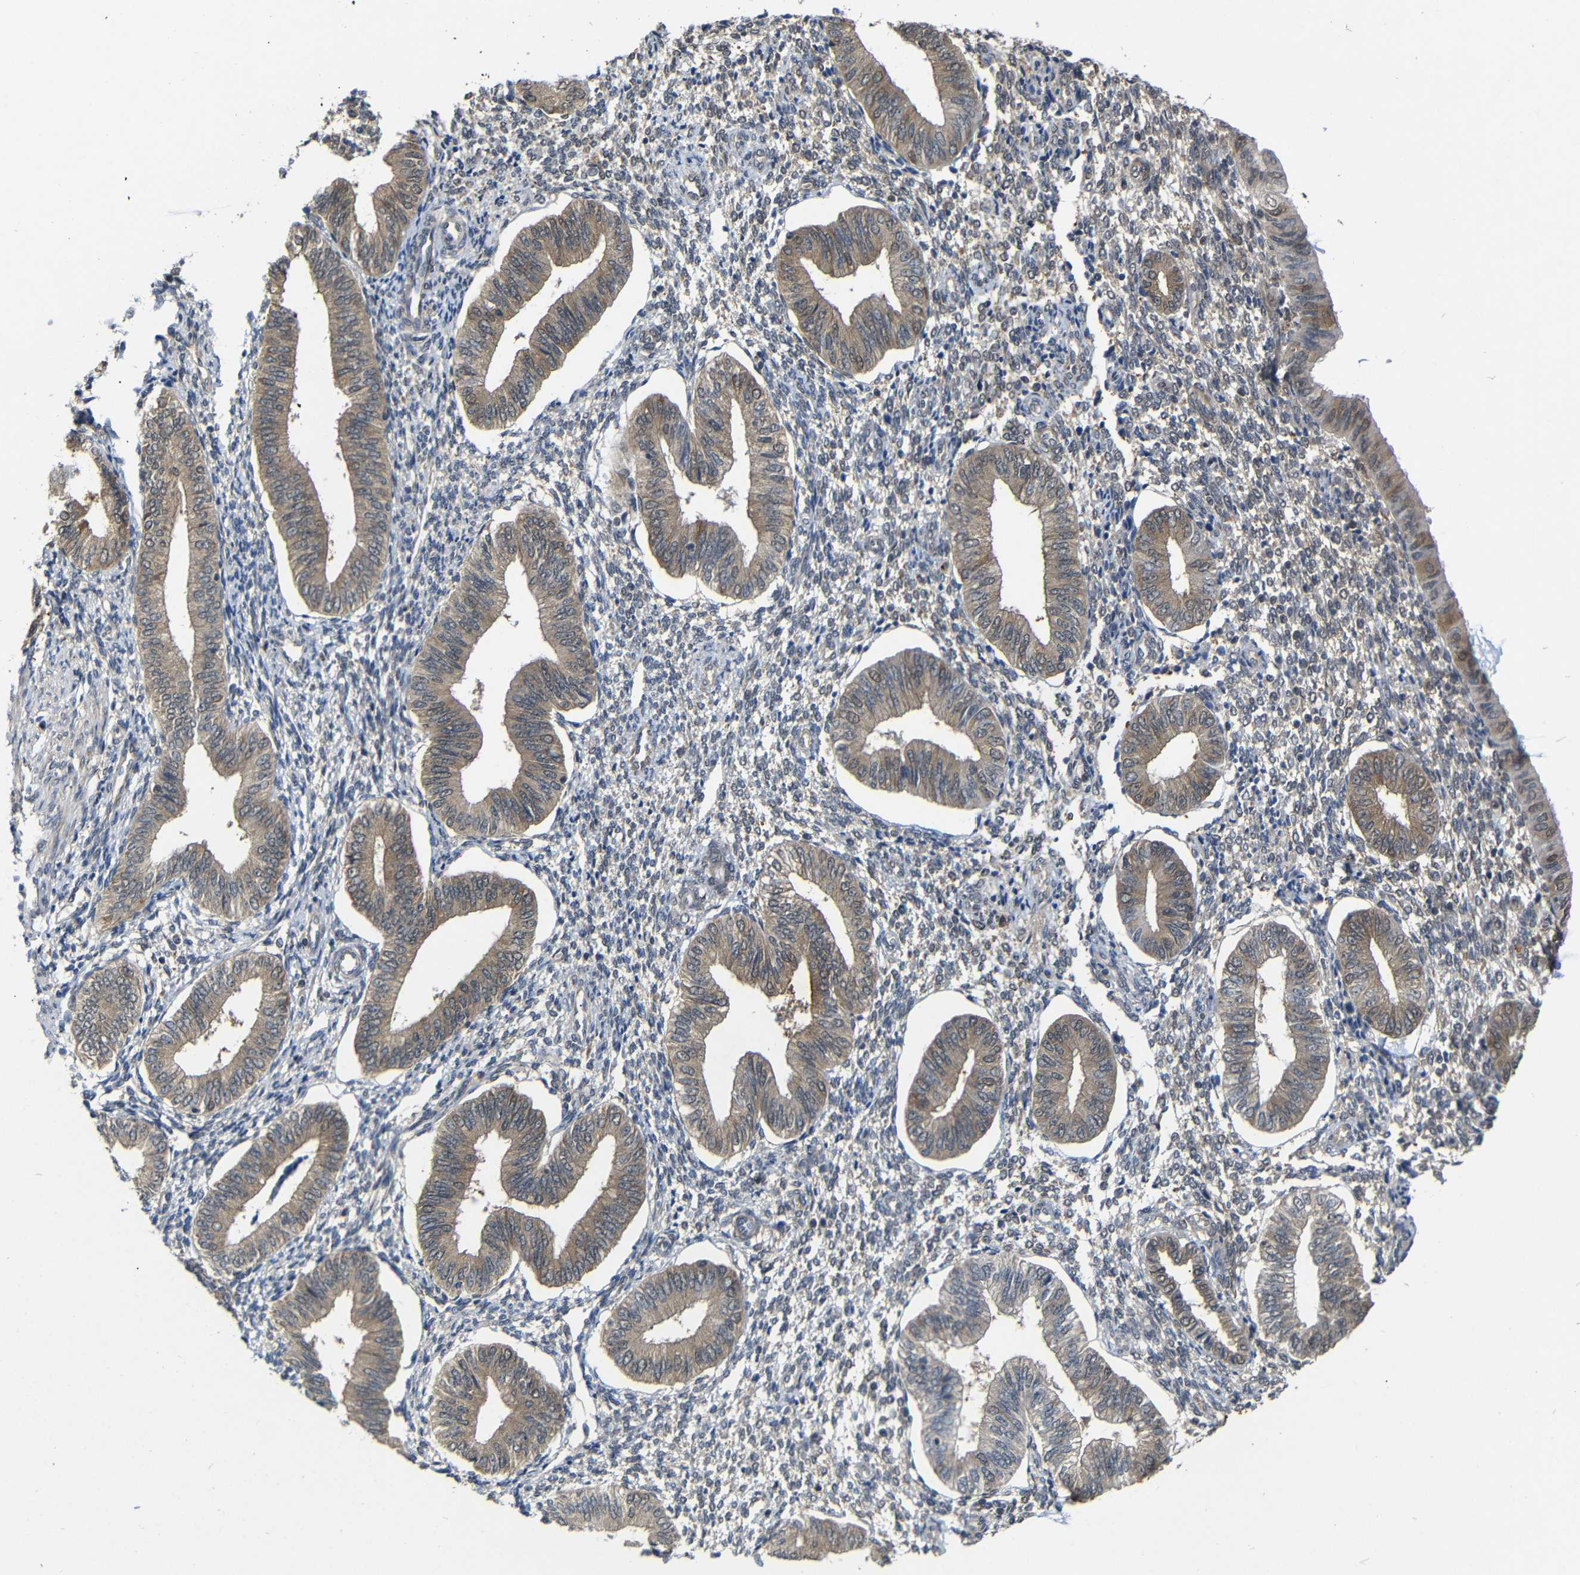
{"staining": {"intensity": "negative", "quantity": "none", "location": "none"}, "tissue": "endometrium", "cell_type": "Cells in endometrial stroma", "image_type": "normal", "snomed": [{"axis": "morphology", "description": "Normal tissue, NOS"}, {"axis": "topography", "description": "Endometrium"}], "caption": "Cells in endometrial stroma show no significant positivity in benign endometrium.", "gene": "ATG12", "patient": {"sex": "female", "age": 50}}